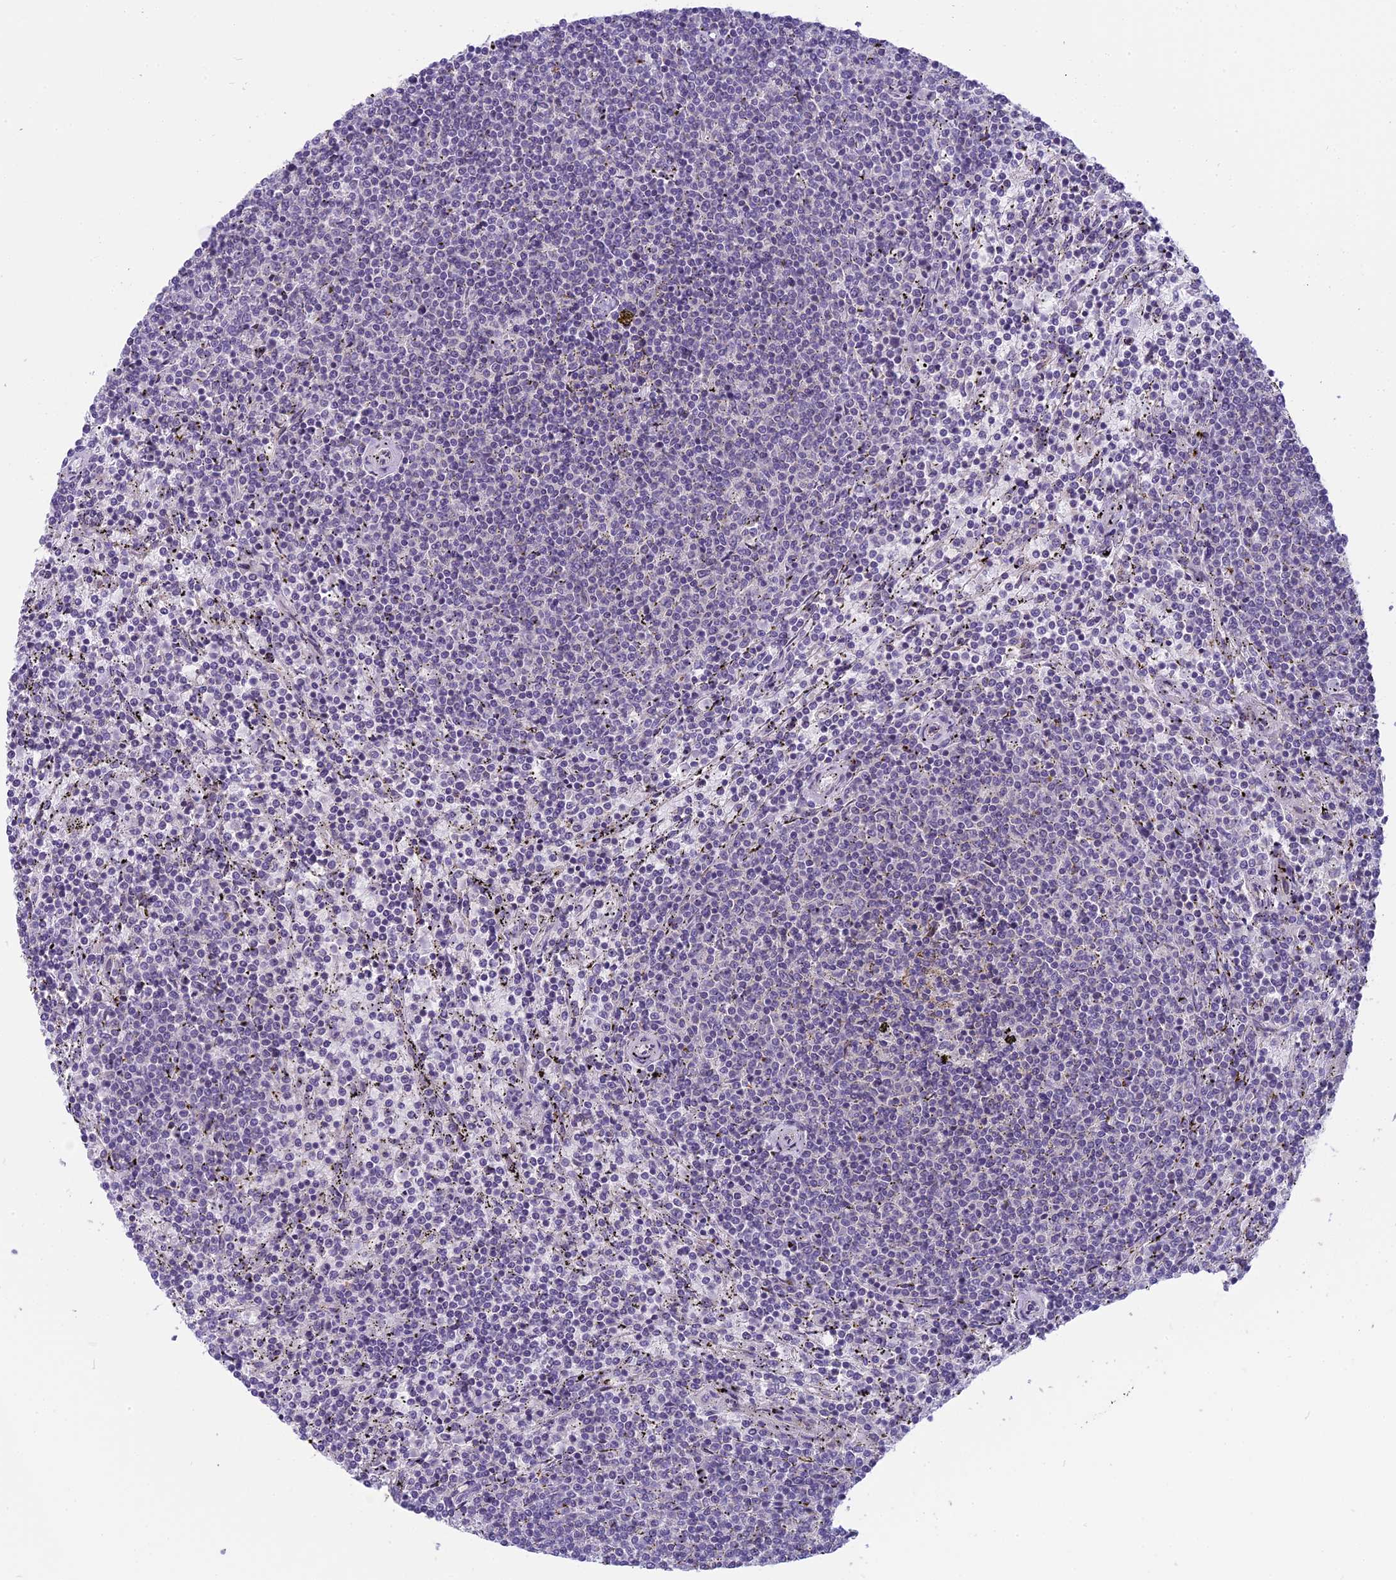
{"staining": {"intensity": "negative", "quantity": "none", "location": "none"}, "tissue": "lymphoma", "cell_type": "Tumor cells", "image_type": "cancer", "snomed": [{"axis": "morphology", "description": "Malignant lymphoma, non-Hodgkin's type, Low grade"}, {"axis": "topography", "description": "Spleen"}], "caption": "This is an IHC histopathology image of human lymphoma. There is no positivity in tumor cells.", "gene": "ARHGEF37", "patient": {"sex": "female", "age": 50}}